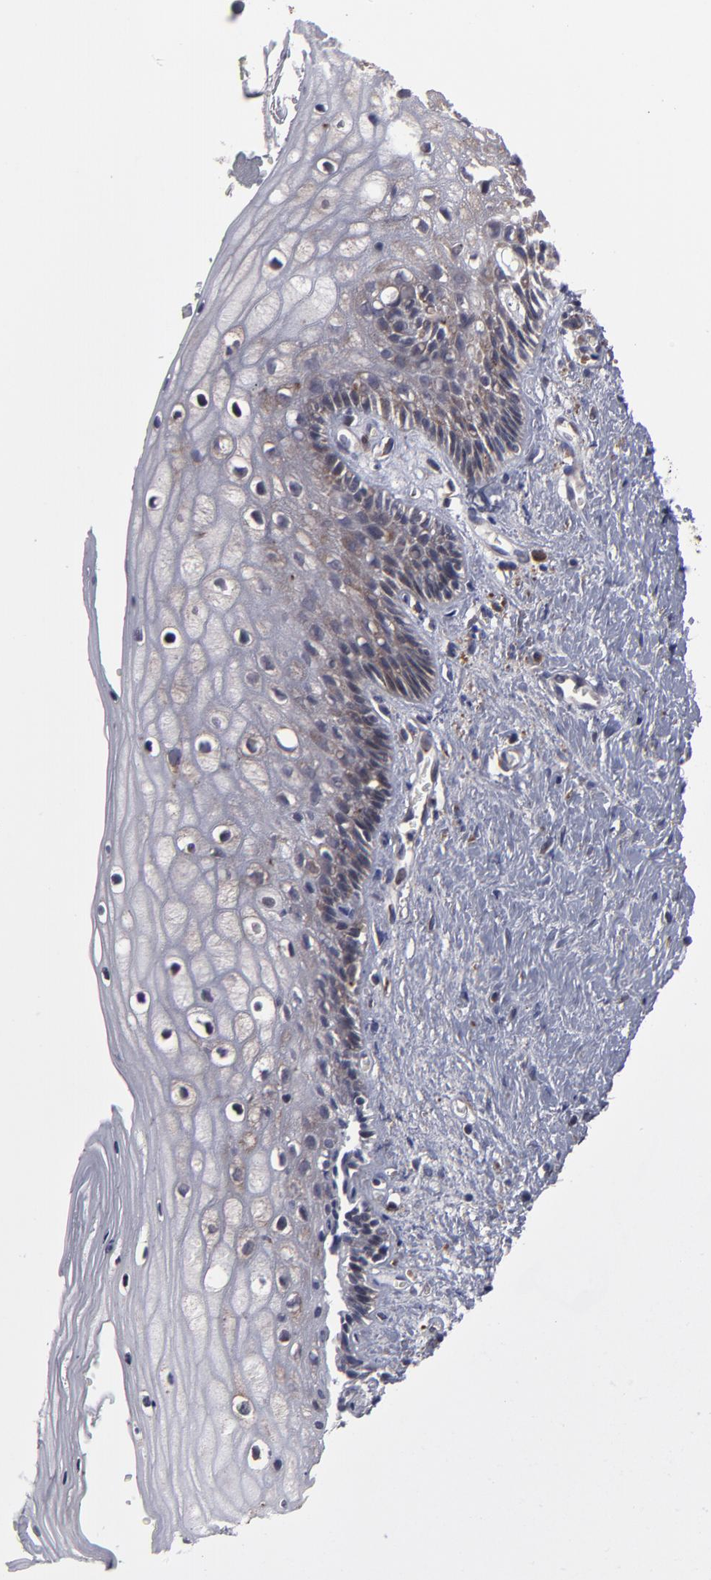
{"staining": {"intensity": "weak", "quantity": "25%-75%", "location": "cytoplasmic/membranous"}, "tissue": "vagina", "cell_type": "Squamous epithelial cells", "image_type": "normal", "snomed": [{"axis": "morphology", "description": "Normal tissue, NOS"}, {"axis": "topography", "description": "Vagina"}], "caption": "Protein staining reveals weak cytoplasmic/membranous positivity in approximately 25%-75% of squamous epithelial cells in benign vagina.", "gene": "SND1", "patient": {"sex": "female", "age": 46}}